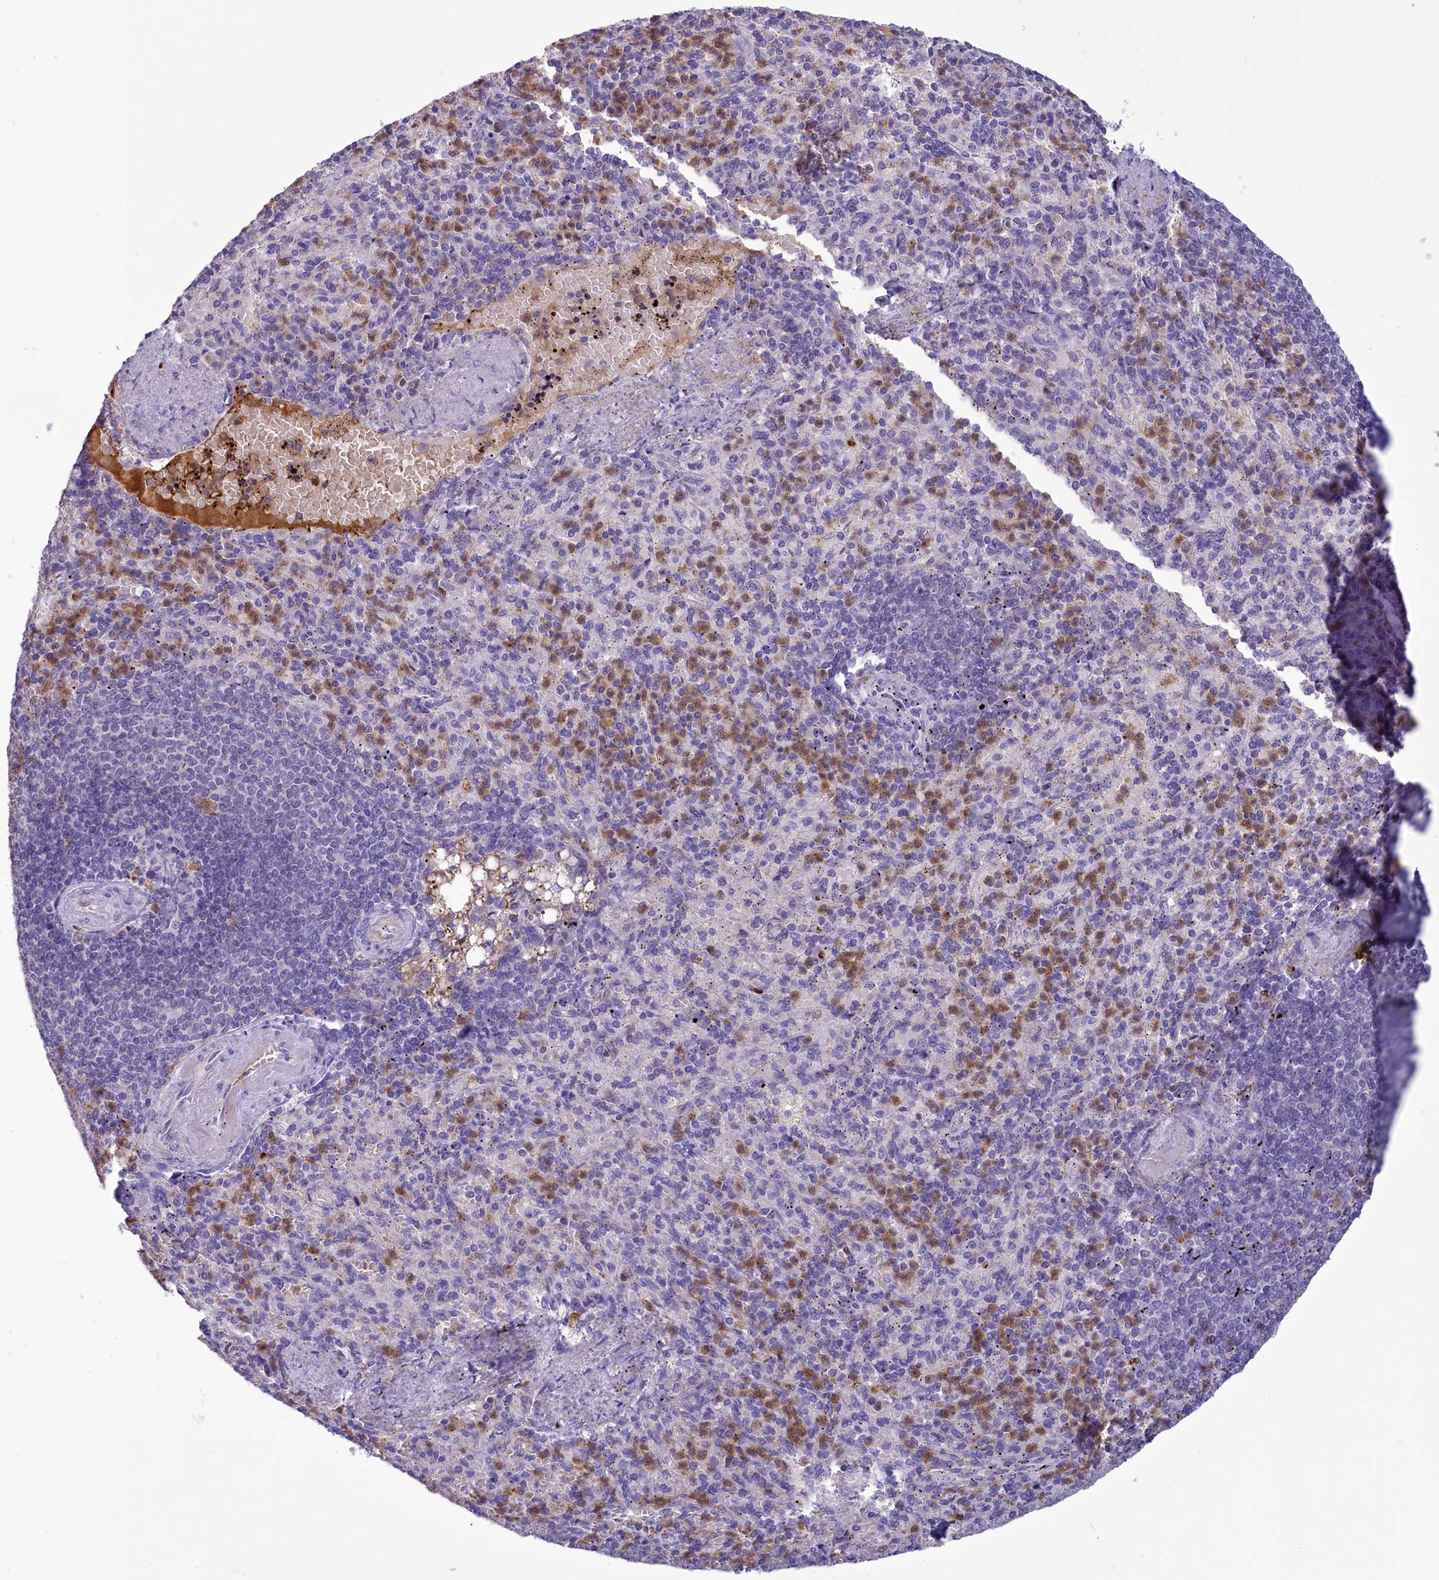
{"staining": {"intensity": "moderate", "quantity": "25%-75%", "location": "cytoplasmic/membranous"}, "tissue": "spleen", "cell_type": "Cells in red pulp", "image_type": "normal", "snomed": [{"axis": "morphology", "description": "Normal tissue, NOS"}, {"axis": "topography", "description": "Spleen"}], "caption": "Moderate cytoplasmic/membranous positivity for a protein is present in about 25%-75% of cells in red pulp of unremarkable spleen using immunohistochemistry.", "gene": "FAM149B1", "patient": {"sex": "female", "age": 74}}